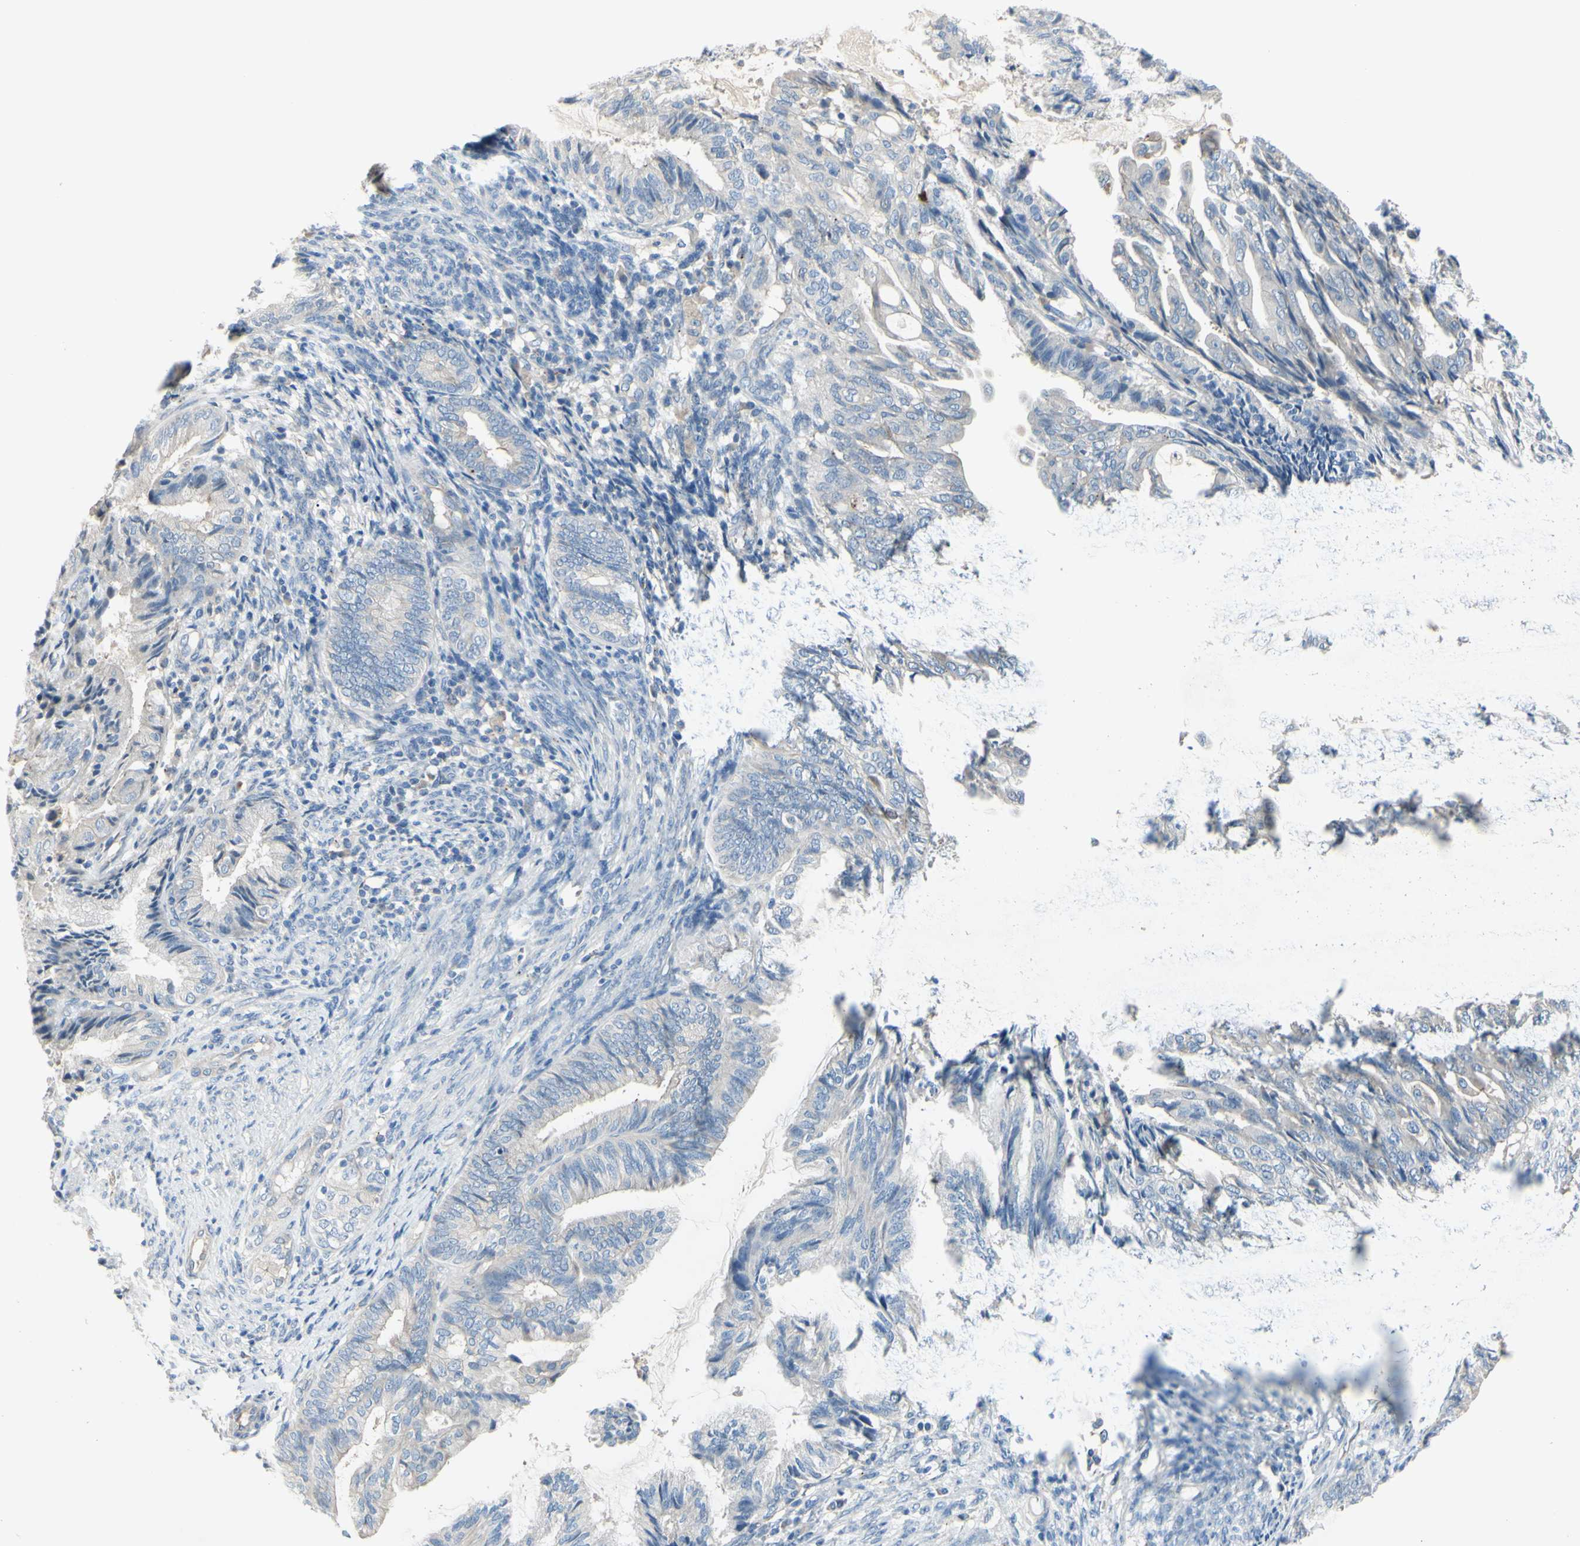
{"staining": {"intensity": "negative", "quantity": "none", "location": "none"}, "tissue": "endometrial cancer", "cell_type": "Tumor cells", "image_type": "cancer", "snomed": [{"axis": "morphology", "description": "Adenocarcinoma, NOS"}, {"axis": "topography", "description": "Endometrium"}], "caption": "Tumor cells are negative for brown protein staining in endometrial cancer. The staining was performed using DAB (3,3'-diaminobenzidine) to visualize the protein expression in brown, while the nuclei were stained in blue with hematoxylin (Magnification: 20x).", "gene": "TMEM59L", "patient": {"sex": "female", "age": 86}}